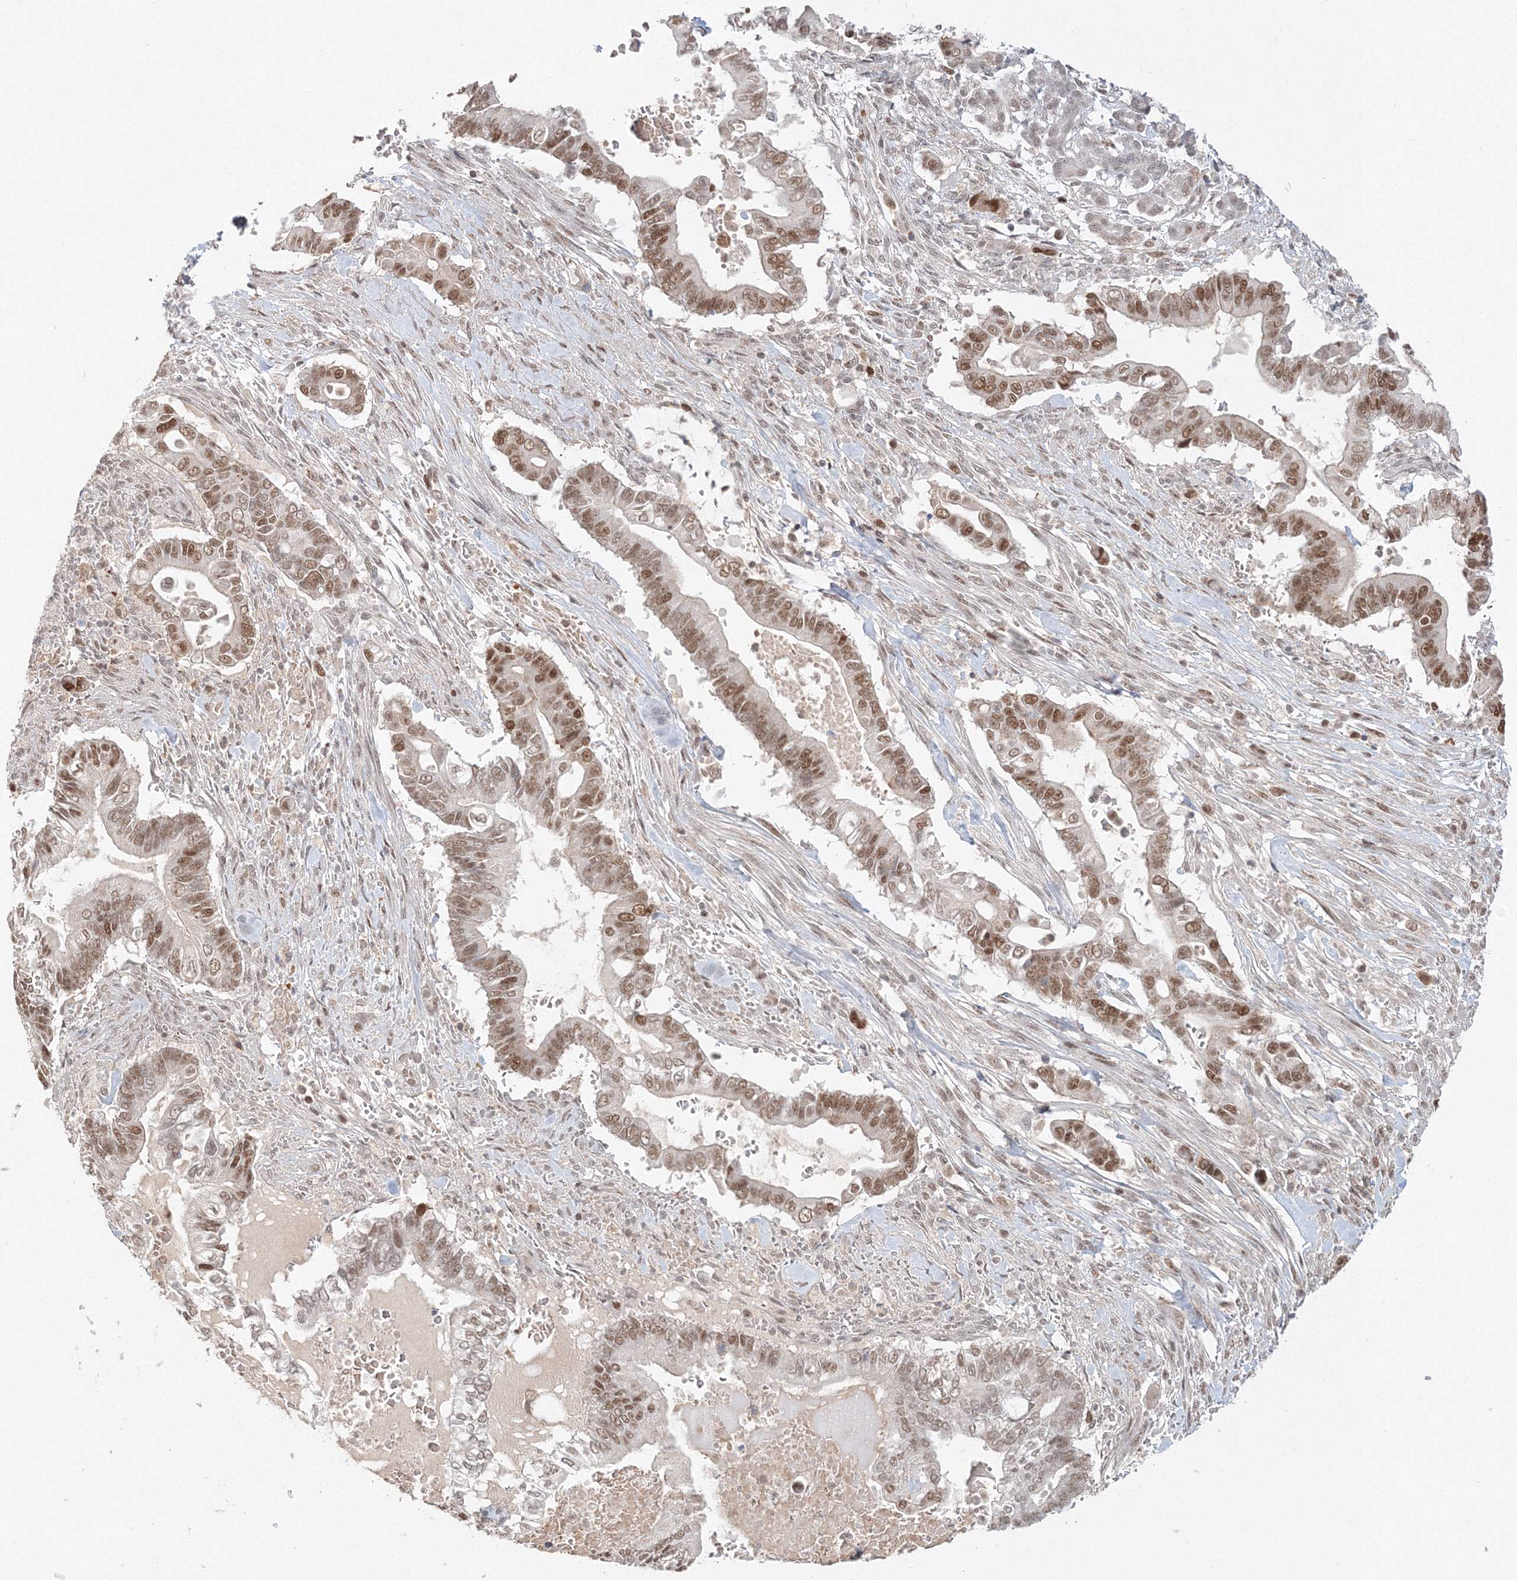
{"staining": {"intensity": "moderate", "quantity": ">75%", "location": "nuclear"}, "tissue": "pancreatic cancer", "cell_type": "Tumor cells", "image_type": "cancer", "snomed": [{"axis": "morphology", "description": "Adenocarcinoma, NOS"}, {"axis": "topography", "description": "Pancreas"}], "caption": "IHC image of neoplastic tissue: pancreatic cancer stained using IHC displays medium levels of moderate protein expression localized specifically in the nuclear of tumor cells, appearing as a nuclear brown color.", "gene": "IWS1", "patient": {"sex": "male", "age": 68}}